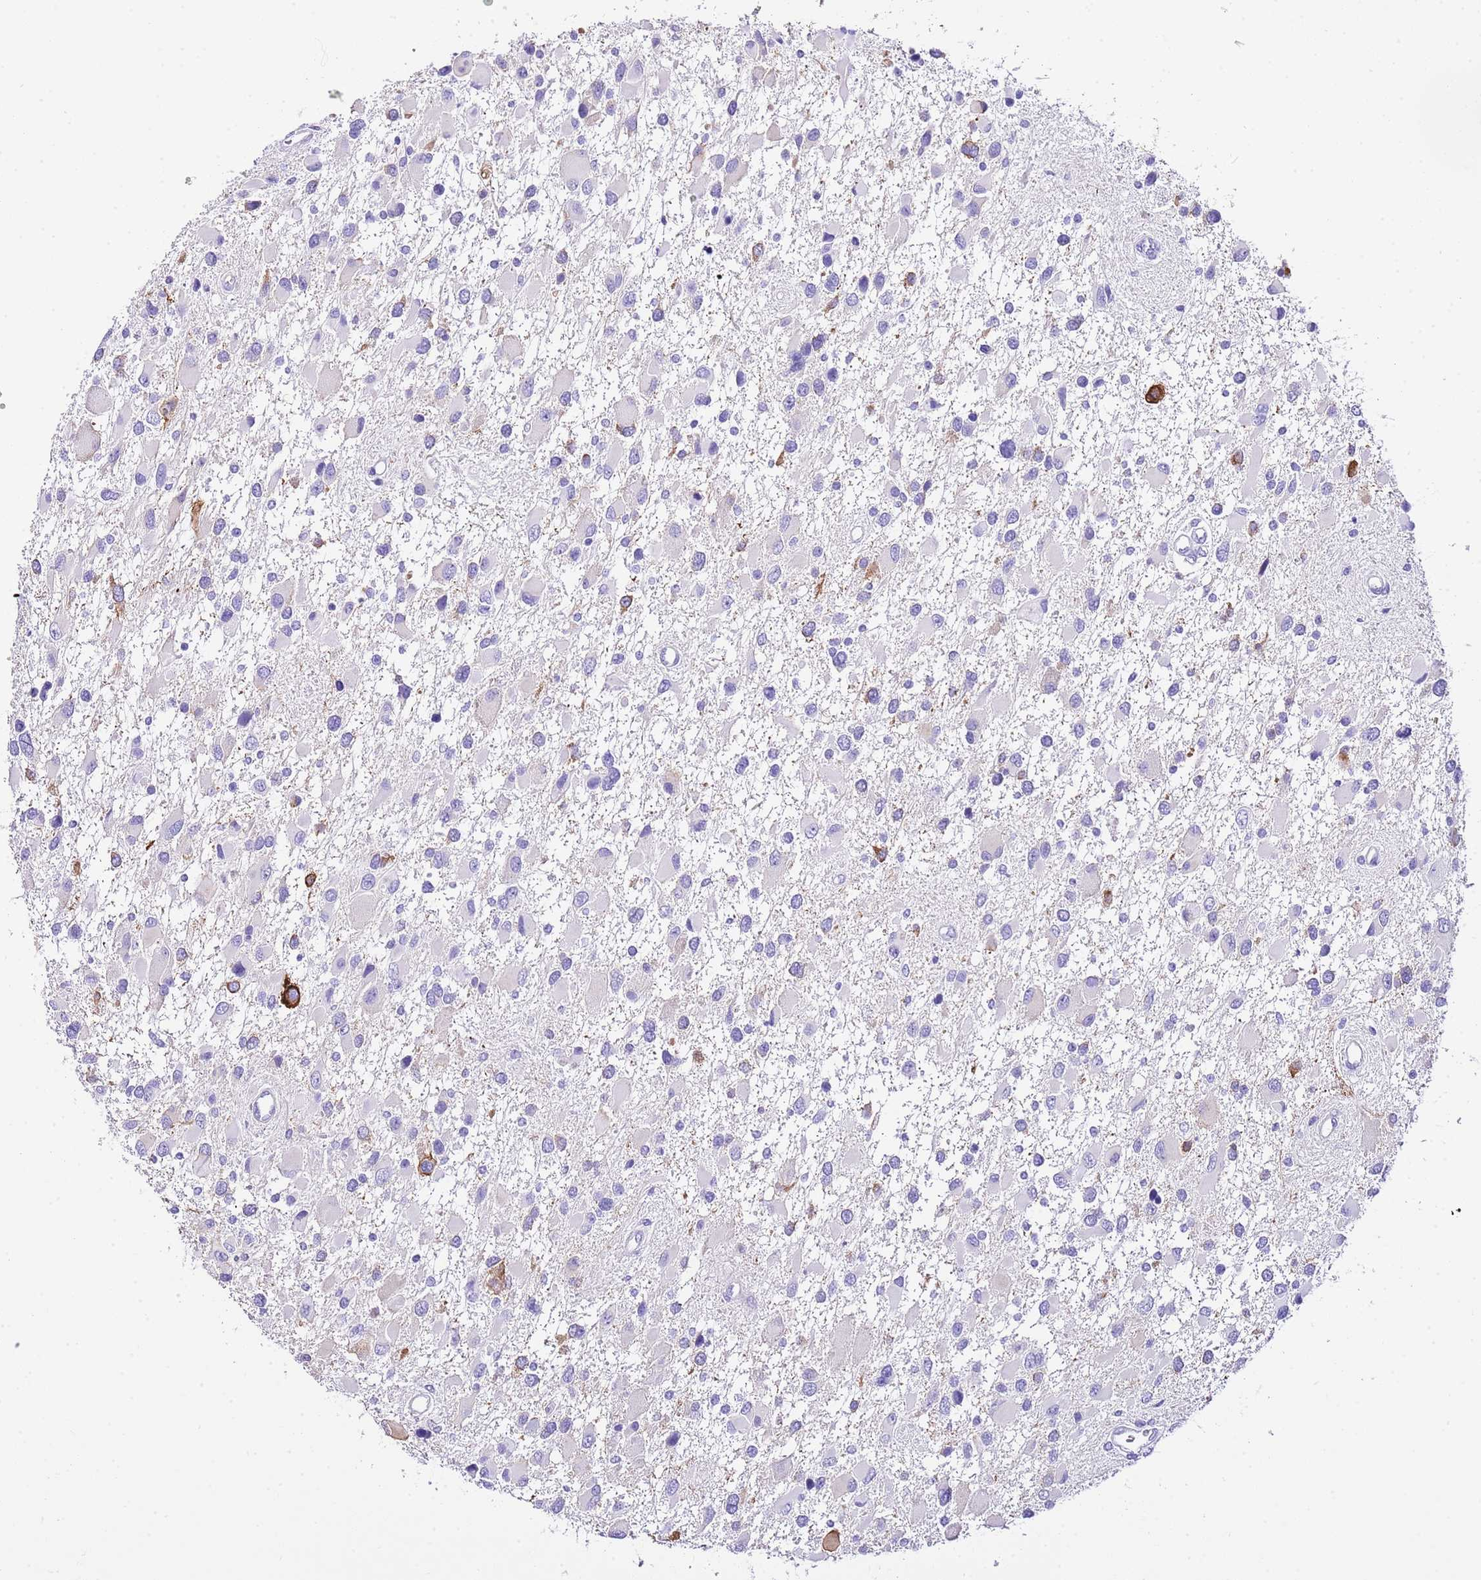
{"staining": {"intensity": "negative", "quantity": "none", "location": "none"}, "tissue": "glioma", "cell_type": "Tumor cells", "image_type": "cancer", "snomed": [{"axis": "morphology", "description": "Glioma, malignant, High grade"}, {"axis": "topography", "description": "Brain"}], "caption": "Immunohistochemical staining of human malignant glioma (high-grade) displays no significant positivity in tumor cells.", "gene": "KCNC1", "patient": {"sex": "male", "age": 53}}